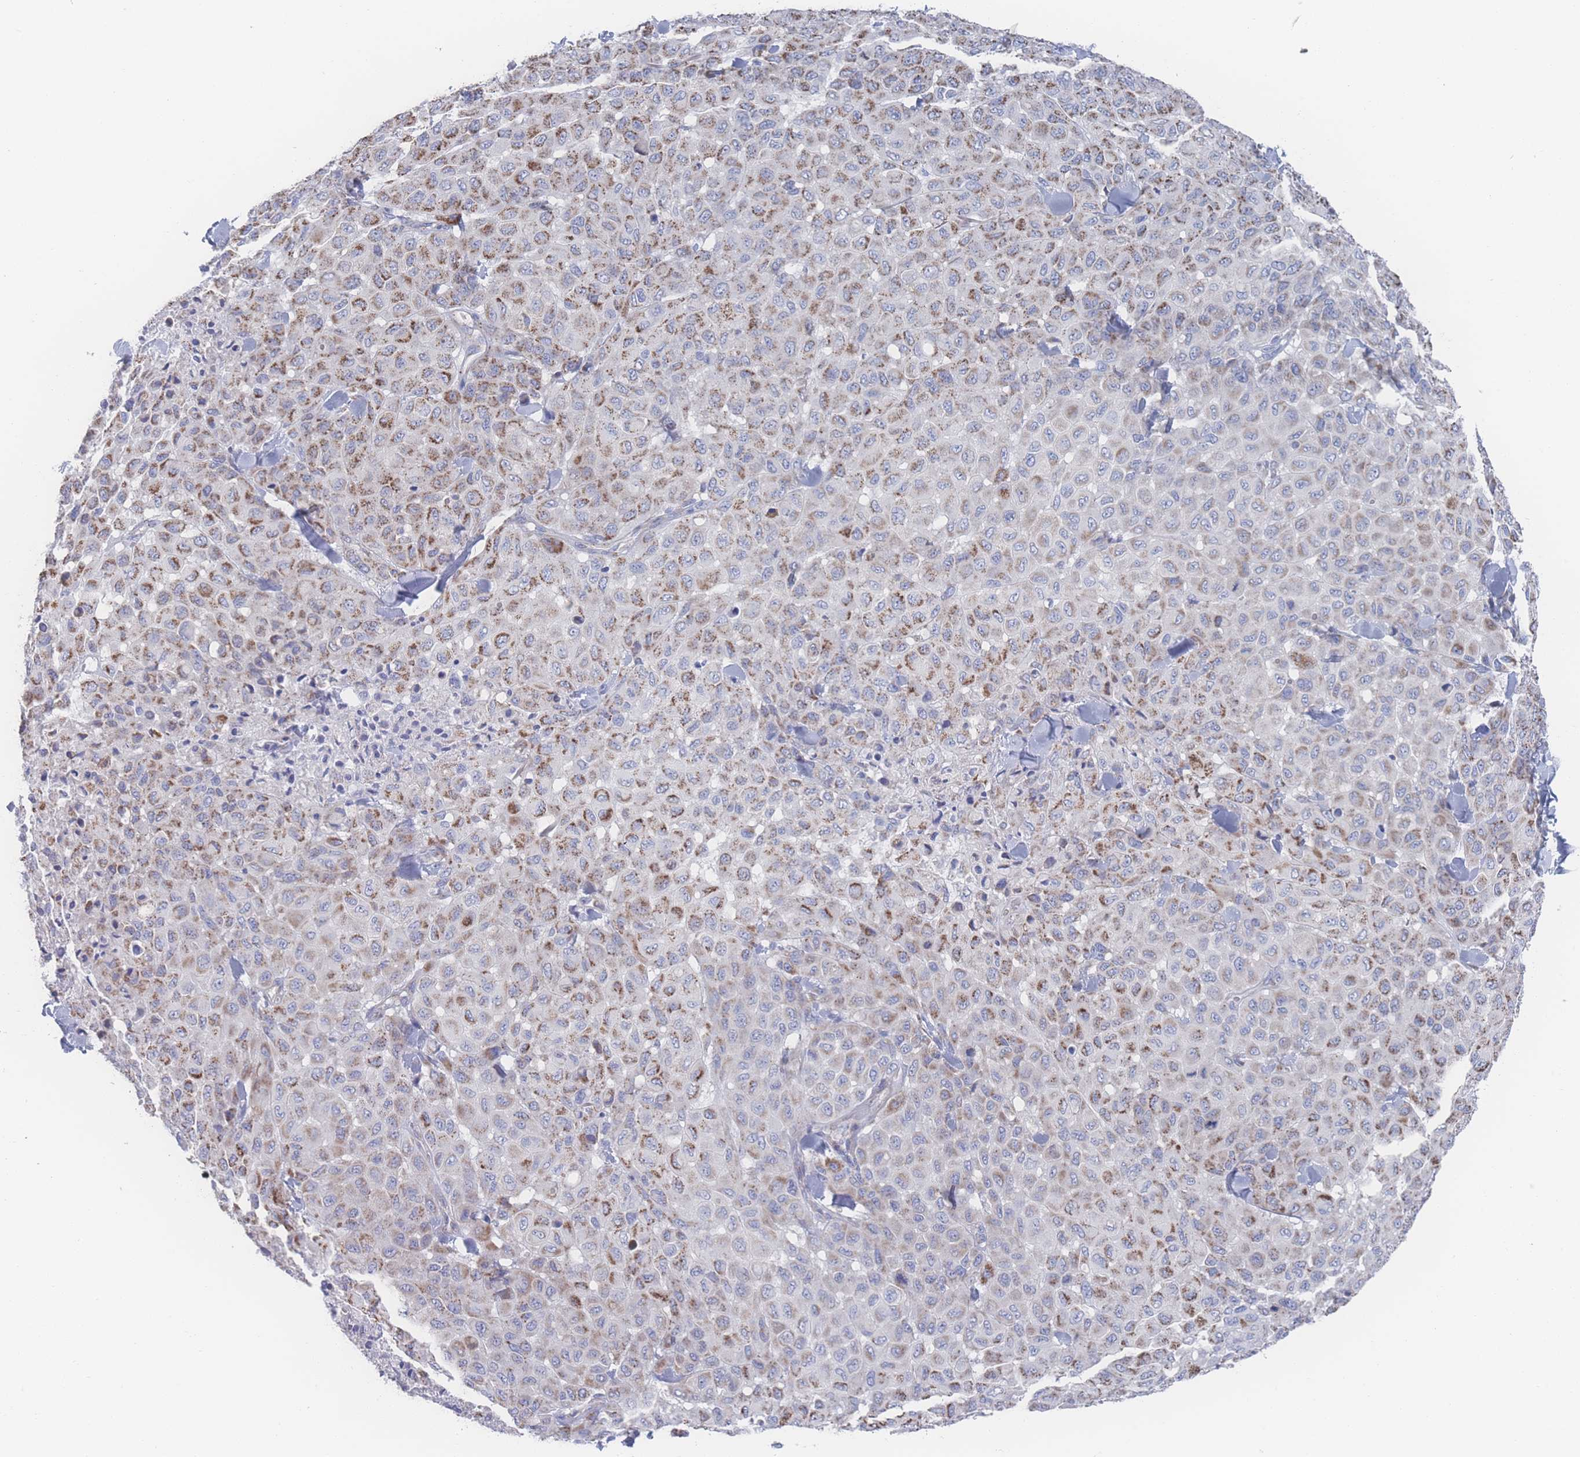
{"staining": {"intensity": "moderate", "quantity": ">75%", "location": "cytoplasmic/membranous"}, "tissue": "melanoma", "cell_type": "Tumor cells", "image_type": "cancer", "snomed": [{"axis": "morphology", "description": "Malignant melanoma, Metastatic site"}, {"axis": "topography", "description": "Skin"}], "caption": "Malignant melanoma (metastatic site) stained with a protein marker shows moderate staining in tumor cells.", "gene": "SNPH", "patient": {"sex": "female", "age": 81}}